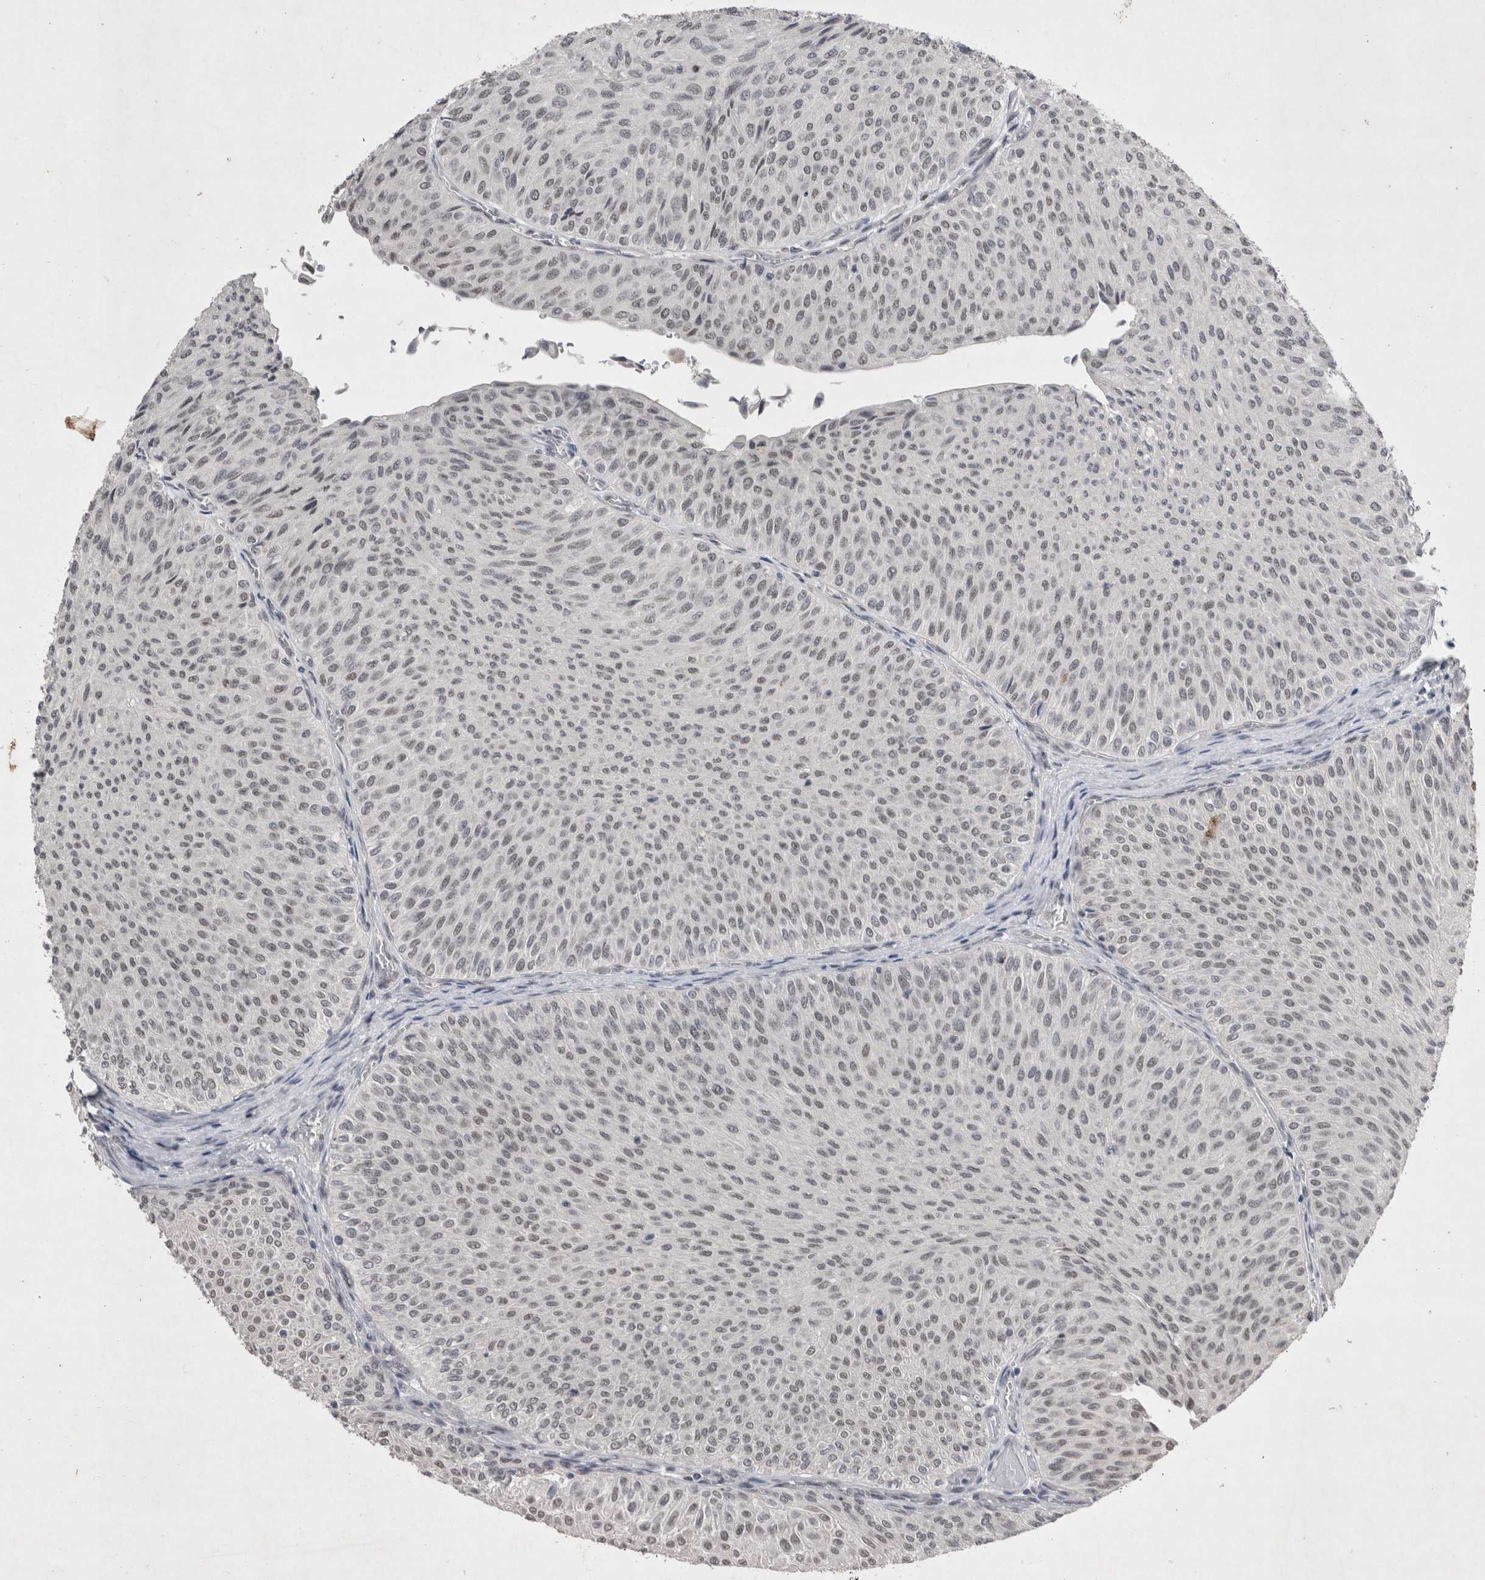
{"staining": {"intensity": "negative", "quantity": "none", "location": "none"}, "tissue": "urothelial cancer", "cell_type": "Tumor cells", "image_type": "cancer", "snomed": [{"axis": "morphology", "description": "Urothelial carcinoma, Low grade"}, {"axis": "topography", "description": "Urinary bladder"}], "caption": "The histopathology image displays no significant staining in tumor cells of low-grade urothelial carcinoma.", "gene": "RBM6", "patient": {"sex": "male", "age": 78}}